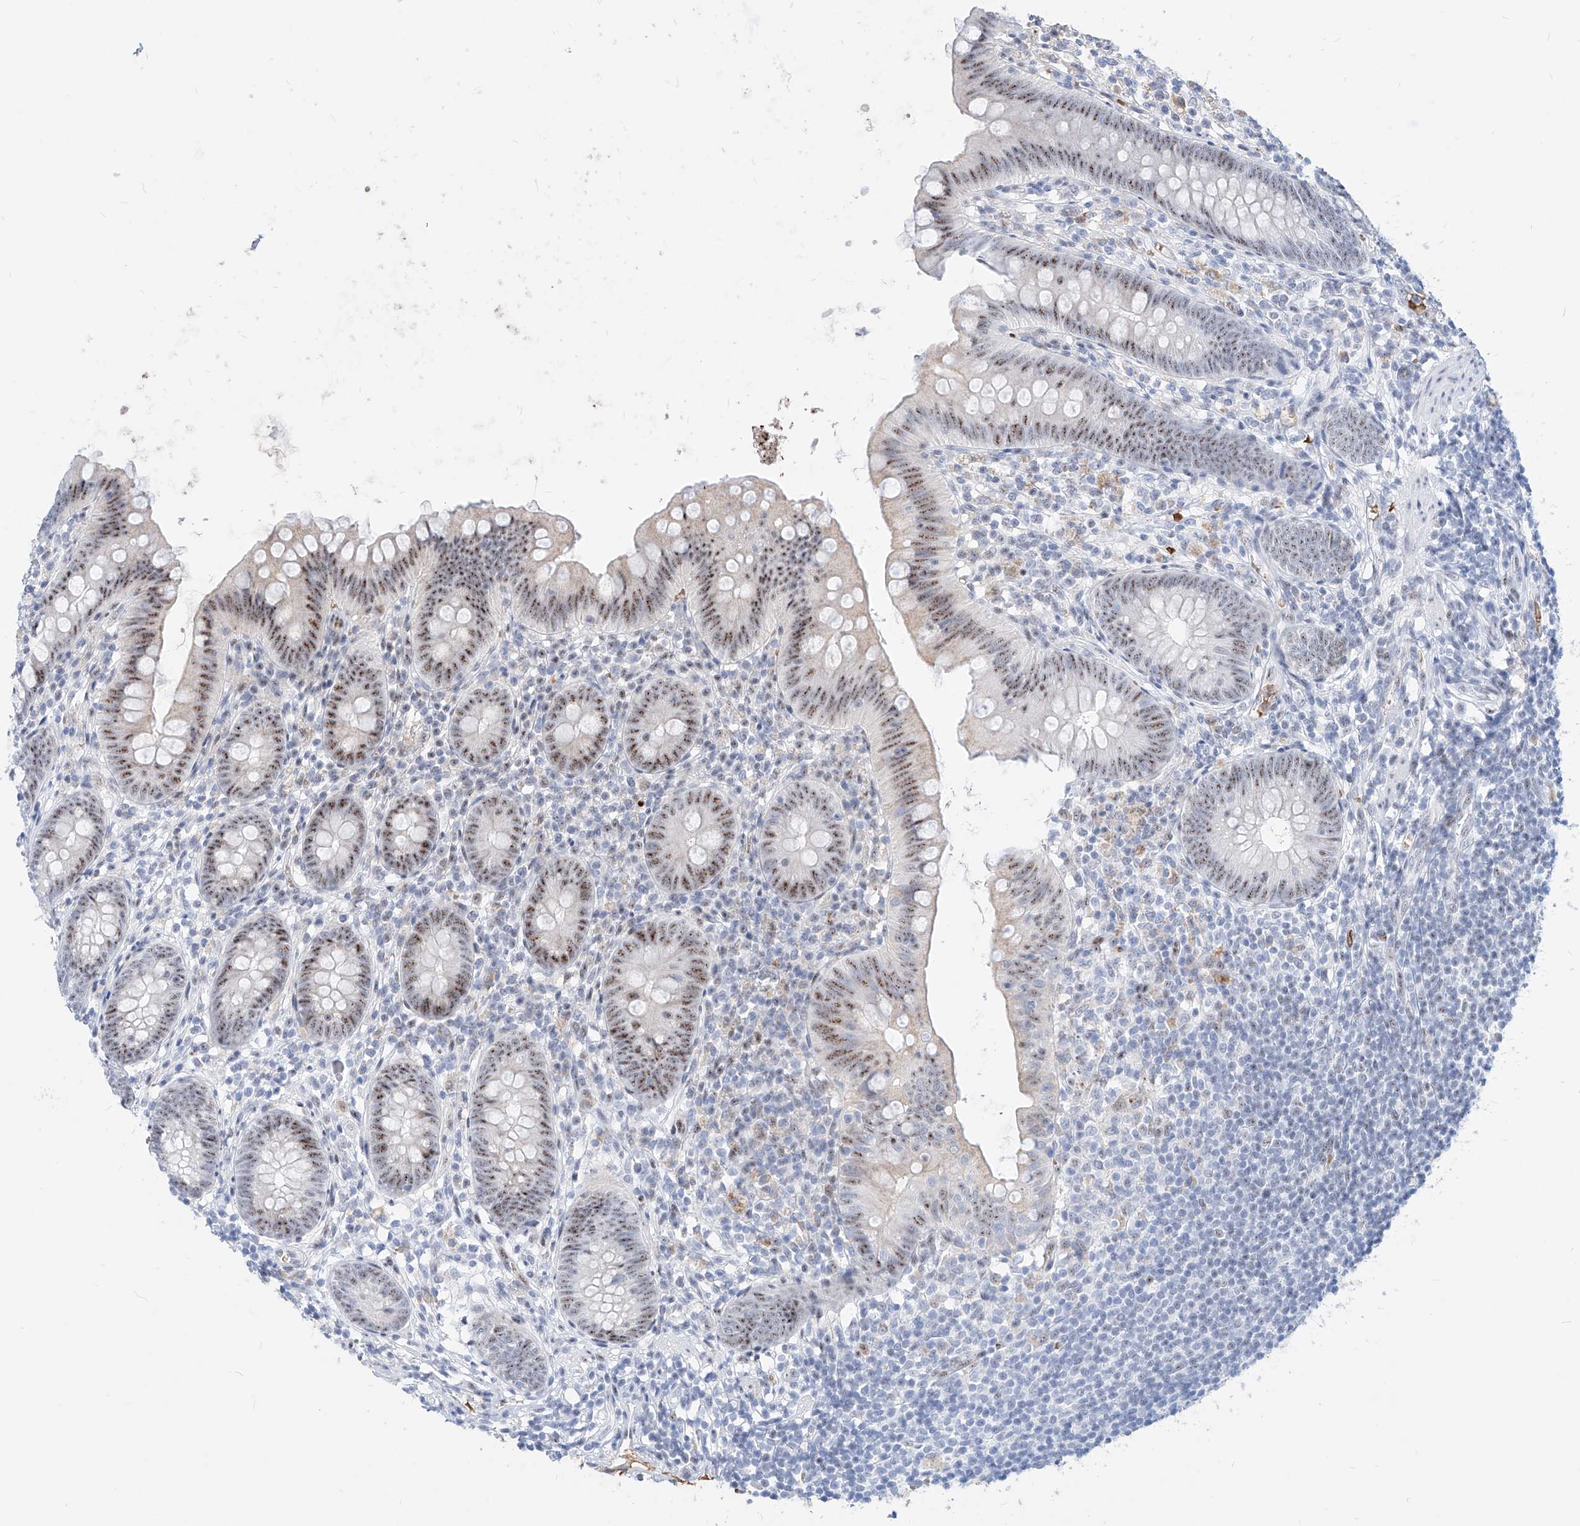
{"staining": {"intensity": "moderate", "quantity": ">75%", "location": "nuclear"}, "tissue": "appendix", "cell_type": "Glandular cells", "image_type": "normal", "snomed": [{"axis": "morphology", "description": "Normal tissue, NOS"}, {"axis": "topography", "description": "Appendix"}], "caption": "Appendix was stained to show a protein in brown. There is medium levels of moderate nuclear expression in about >75% of glandular cells. (brown staining indicates protein expression, while blue staining denotes nuclei).", "gene": "ZFP42", "patient": {"sex": "female", "age": 62}}